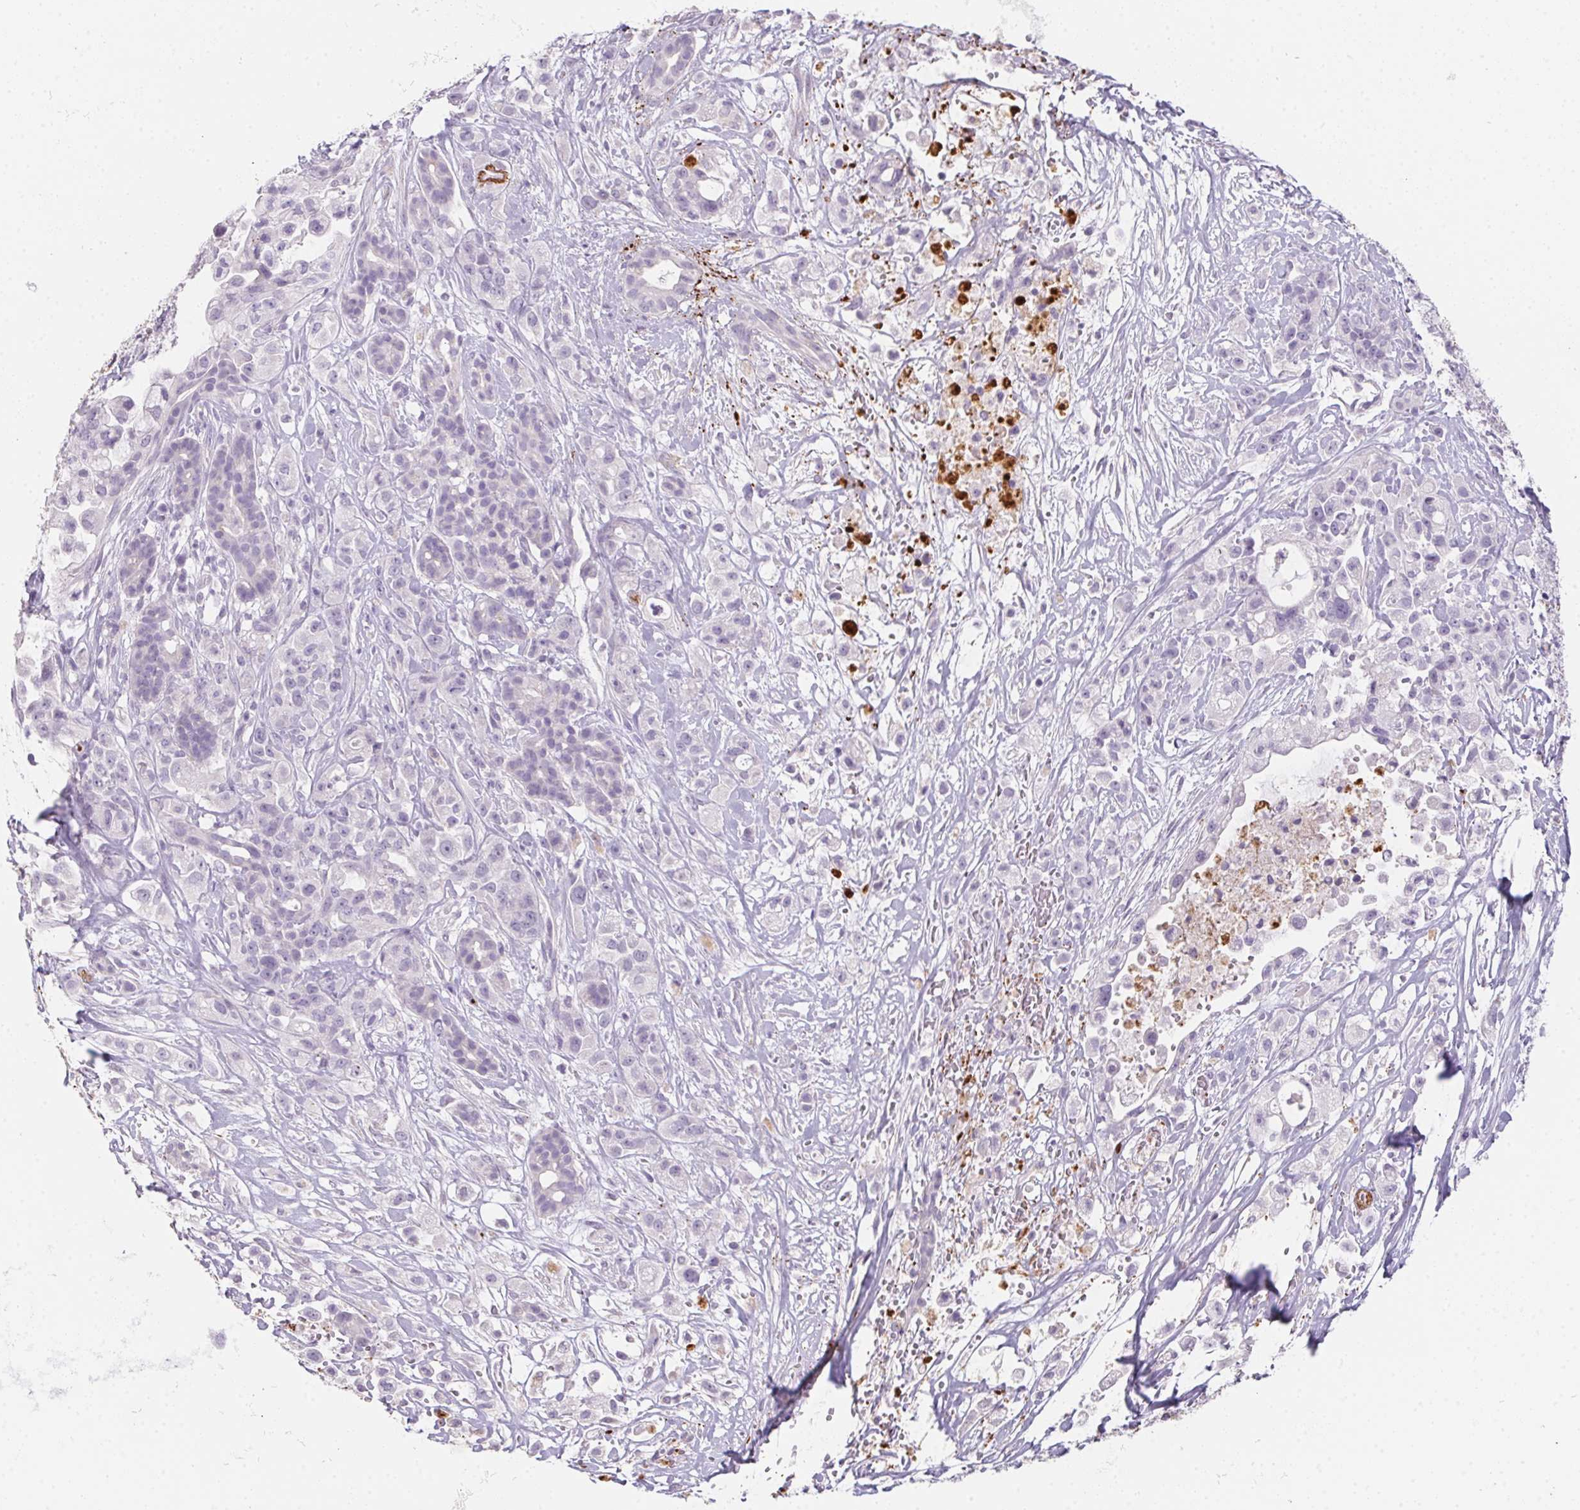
{"staining": {"intensity": "negative", "quantity": "none", "location": "none"}, "tissue": "pancreatic cancer", "cell_type": "Tumor cells", "image_type": "cancer", "snomed": [{"axis": "morphology", "description": "Adenocarcinoma, NOS"}, {"axis": "topography", "description": "Pancreas"}], "caption": "Tumor cells show no significant protein staining in pancreatic adenocarcinoma.", "gene": "MYL4", "patient": {"sex": "male", "age": 44}}